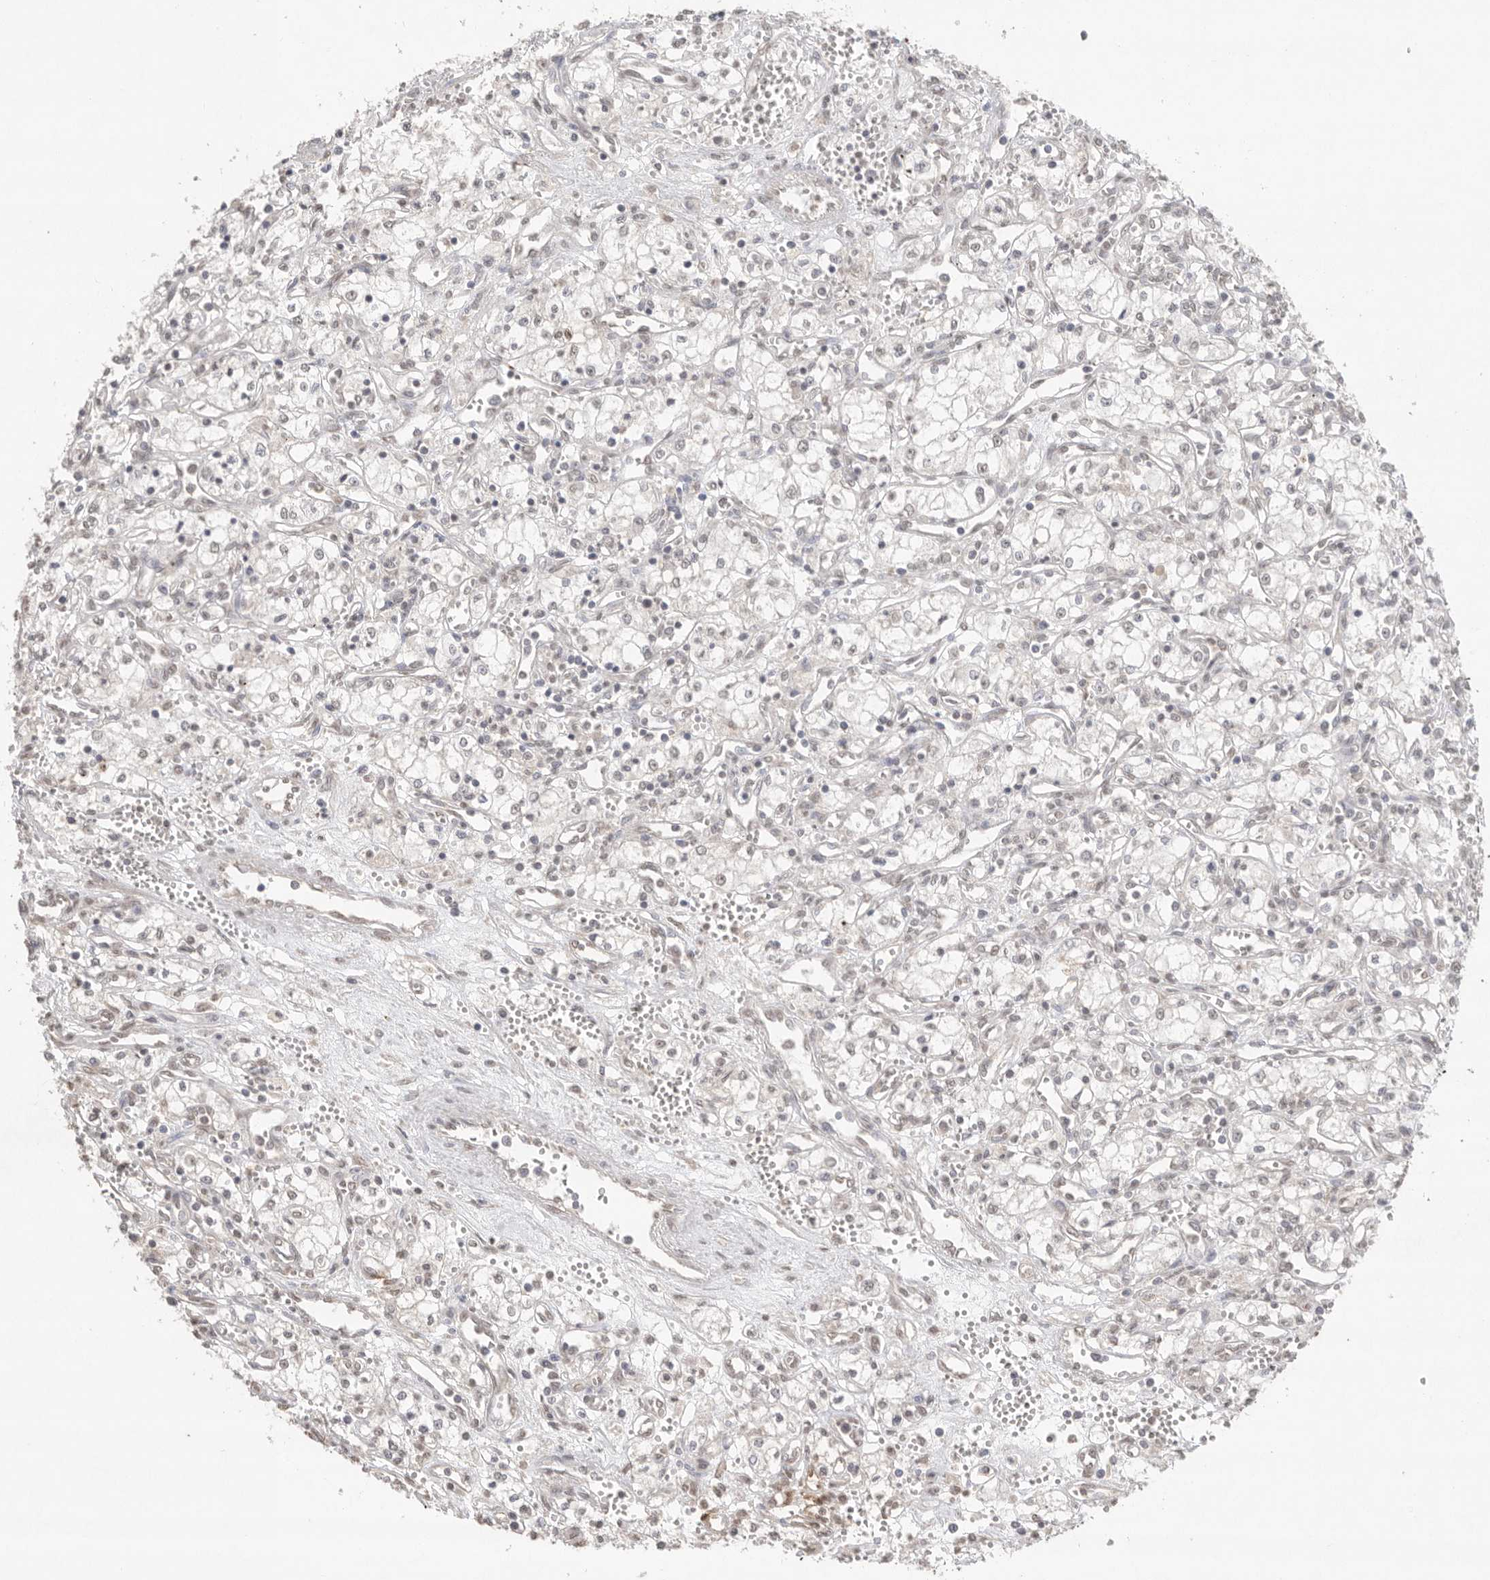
{"staining": {"intensity": "weak", "quantity": ">75%", "location": "nuclear"}, "tissue": "renal cancer", "cell_type": "Tumor cells", "image_type": "cancer", "snomed": [{"axis": "morphology", "description": "Adenocarcinoma, NOS"}, {"axis": "topography", "description": "Kidney"}], "caption": "High-magnification brightfield microscopy of renal cancer (adenocarcinoma) stained with DAB (brown) and counterstained with hematoxylin (blue). tumor cells exhibit weak nuclear staining is identified in approximately>75% of cells.", "gene": "KLK5", "patient": {"sex": "male", "age": 59}}